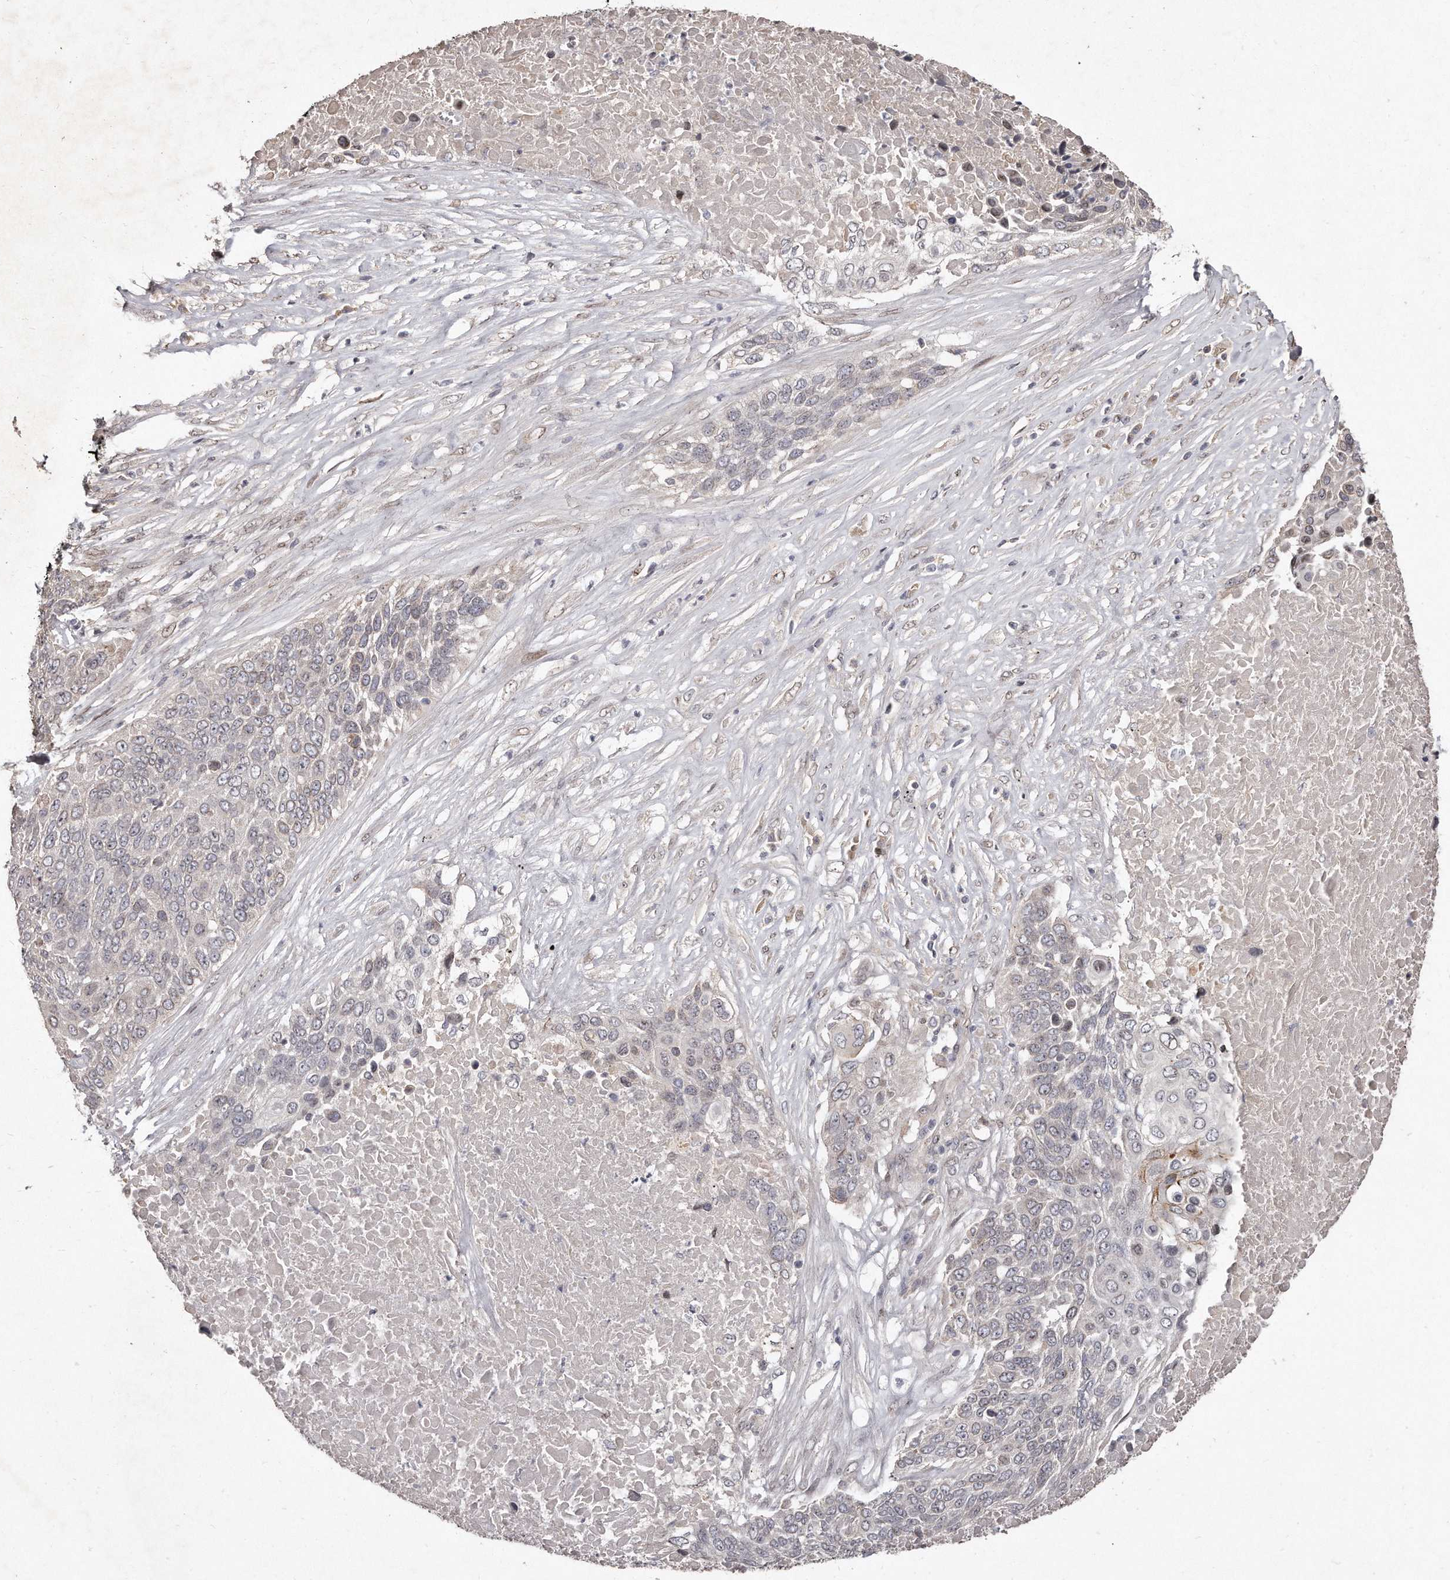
{"staining": {"intensity": "negative", "quantity": "none", "location": "none"}, "tissue": "lung cancer", "cell_type": "Tumor cells", "image_type": "cancer", "snomed": [{"axis": "morphology", "description": "Squamous cell carcinoma, NOS"}, {"axis": "topography", "description": "Lung"}], "caption": "IHC image of human squamous cell carcinoma (lung) stained for a protein (brown), which displays no staining in tumor cells.", "gene": "HASPIN", "patient": {"sex": "male", "age": 66}}